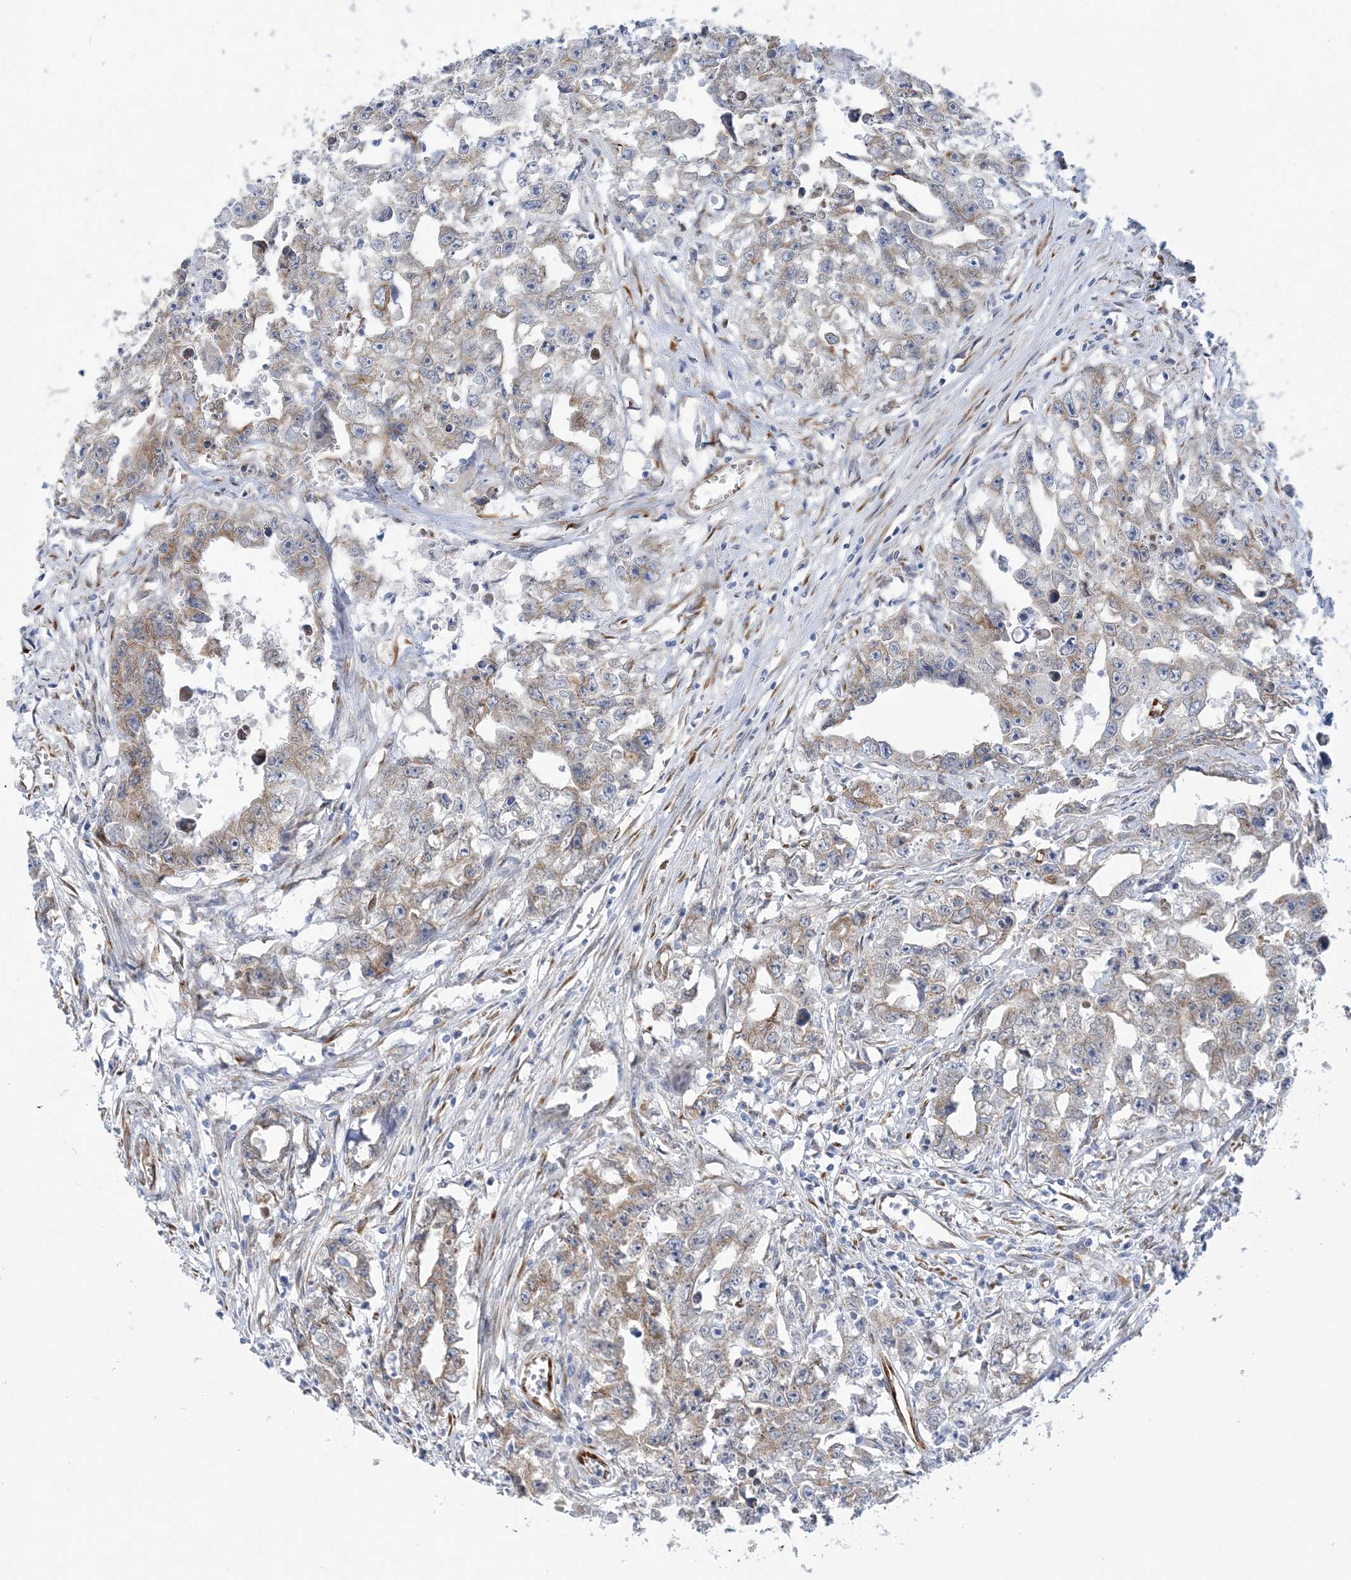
{"staining": {"intensity": "weak", "quantity": "25%-75%", "location": "cytoplasmic/membranous"}, "tissue": "testis cancer", "cell_type": "Tumor cells", "image_type": "cancer", "snomed": [{"axis": "morphology", "description": "Seminoma, NOS"}, {"axis": "morphology", "description": "Carcinoma, Embryonal, NOS"}, {"axis": "topography", "description": "Testis"}], "caption": "The photomicrograph exhibits staining of testis cancer (embryonal carcinoma), revealing weak cytoplasmic/membranous protein positivity (brown color) within tumor cells. (brown staining indicates protein expression, while blue staining denotes nuclei).", "gene": "PLEKHG4B", "patient": {"sex": "male", "age": 43}}